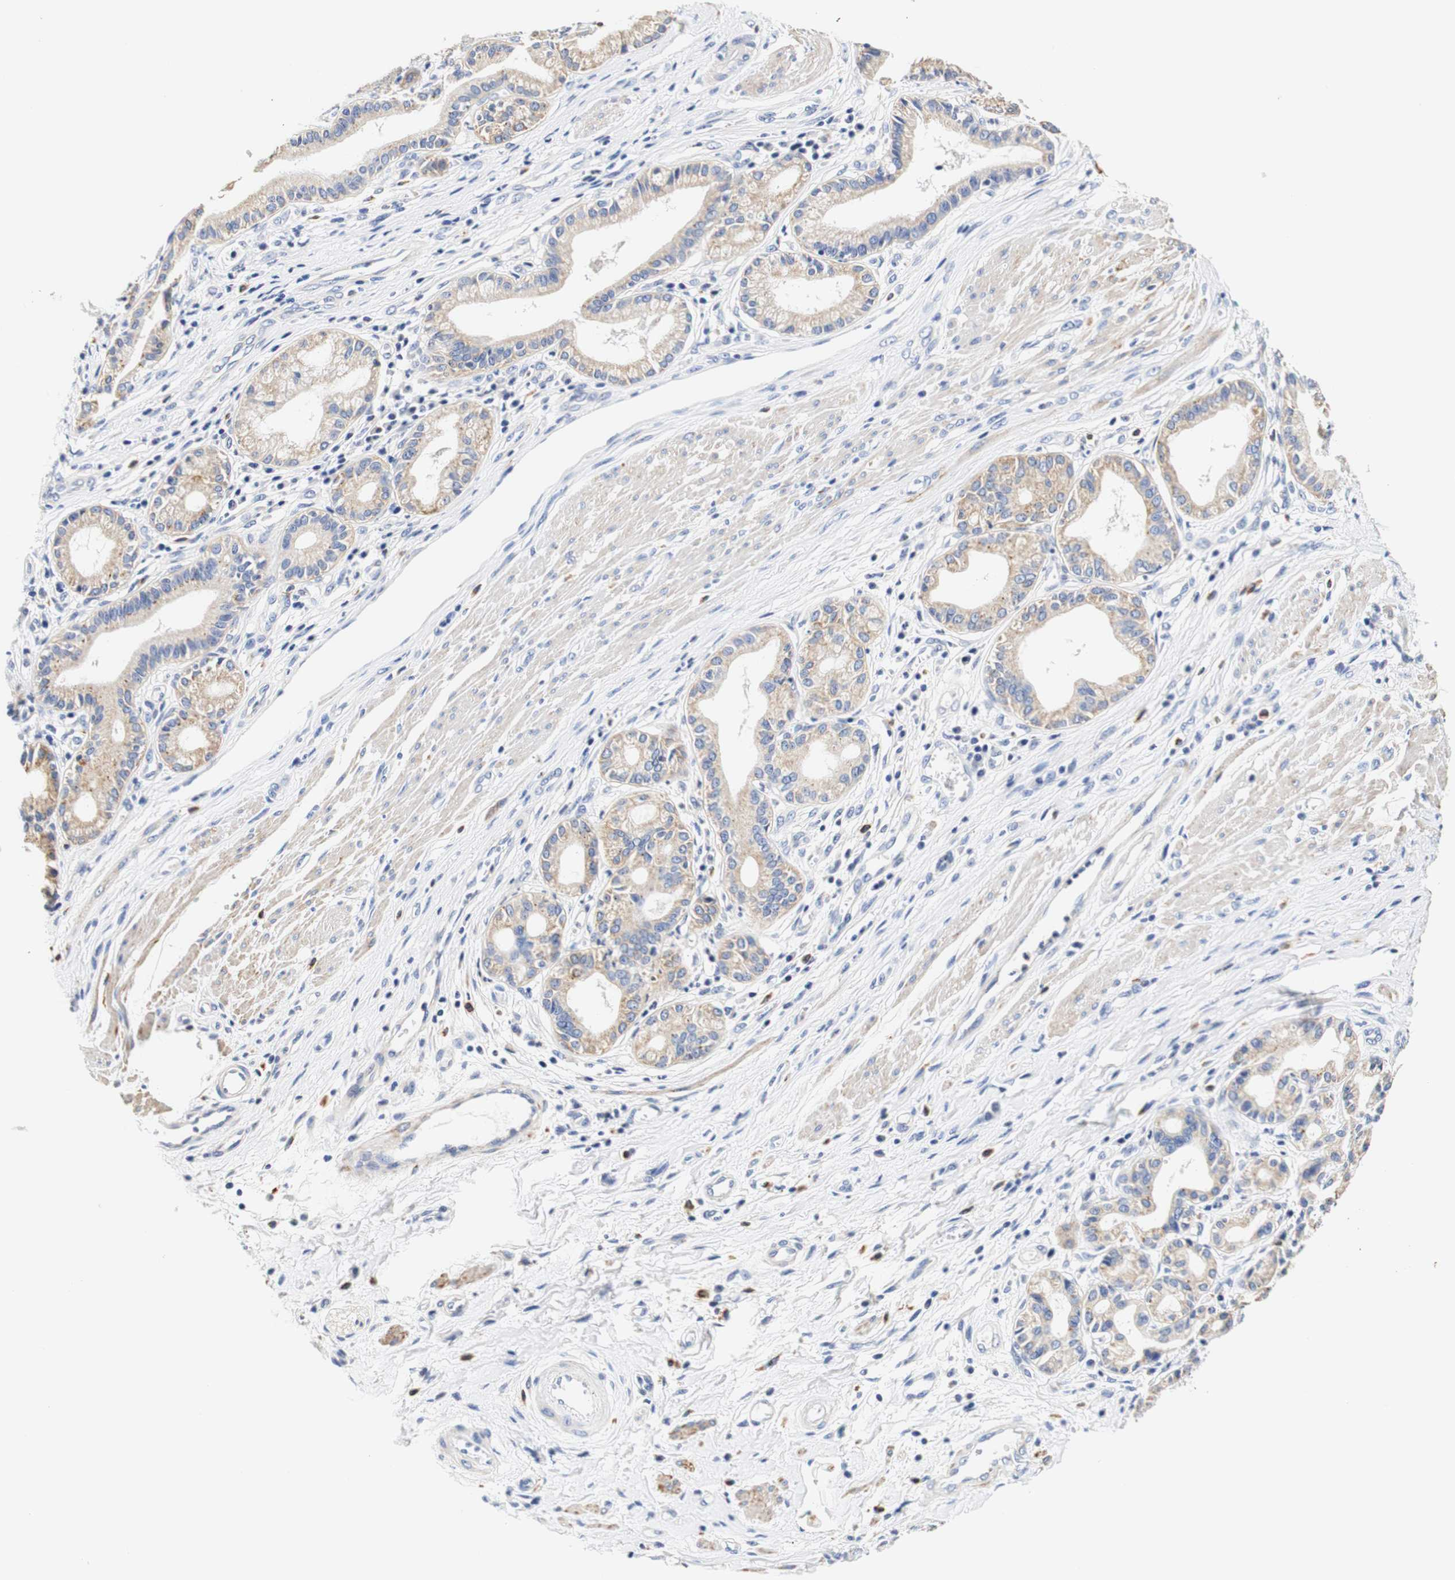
{"staining": {"intensity": "weak", "quantity": ">75%", "location": "cytoplasmic/membranous"}, "tissue": "pancreatic cancer", "cell_type": "Tumor cells", "image_type": "cancer", "snomed": [{"axis": "morphology", "description": "Adenocarcinoma, NOS"}, {"axis": "topography", "description": "Pancreas"}], "caption": "DAB (3,3'-diaminobenzidine) immunohistochemical staining of adenocarcinoma (pancreatic) reveals weak cytoplasmic/membranous protein positivity in about >75% of tumor cells. (Stains: DAB (3,3'-diaminobenzidine) in brown, nuclei in blue, Microscopy: brightfield microscopy at high magnification).", "gene": "CAMK4", "patient": {"sex": "female", "age": 75}}